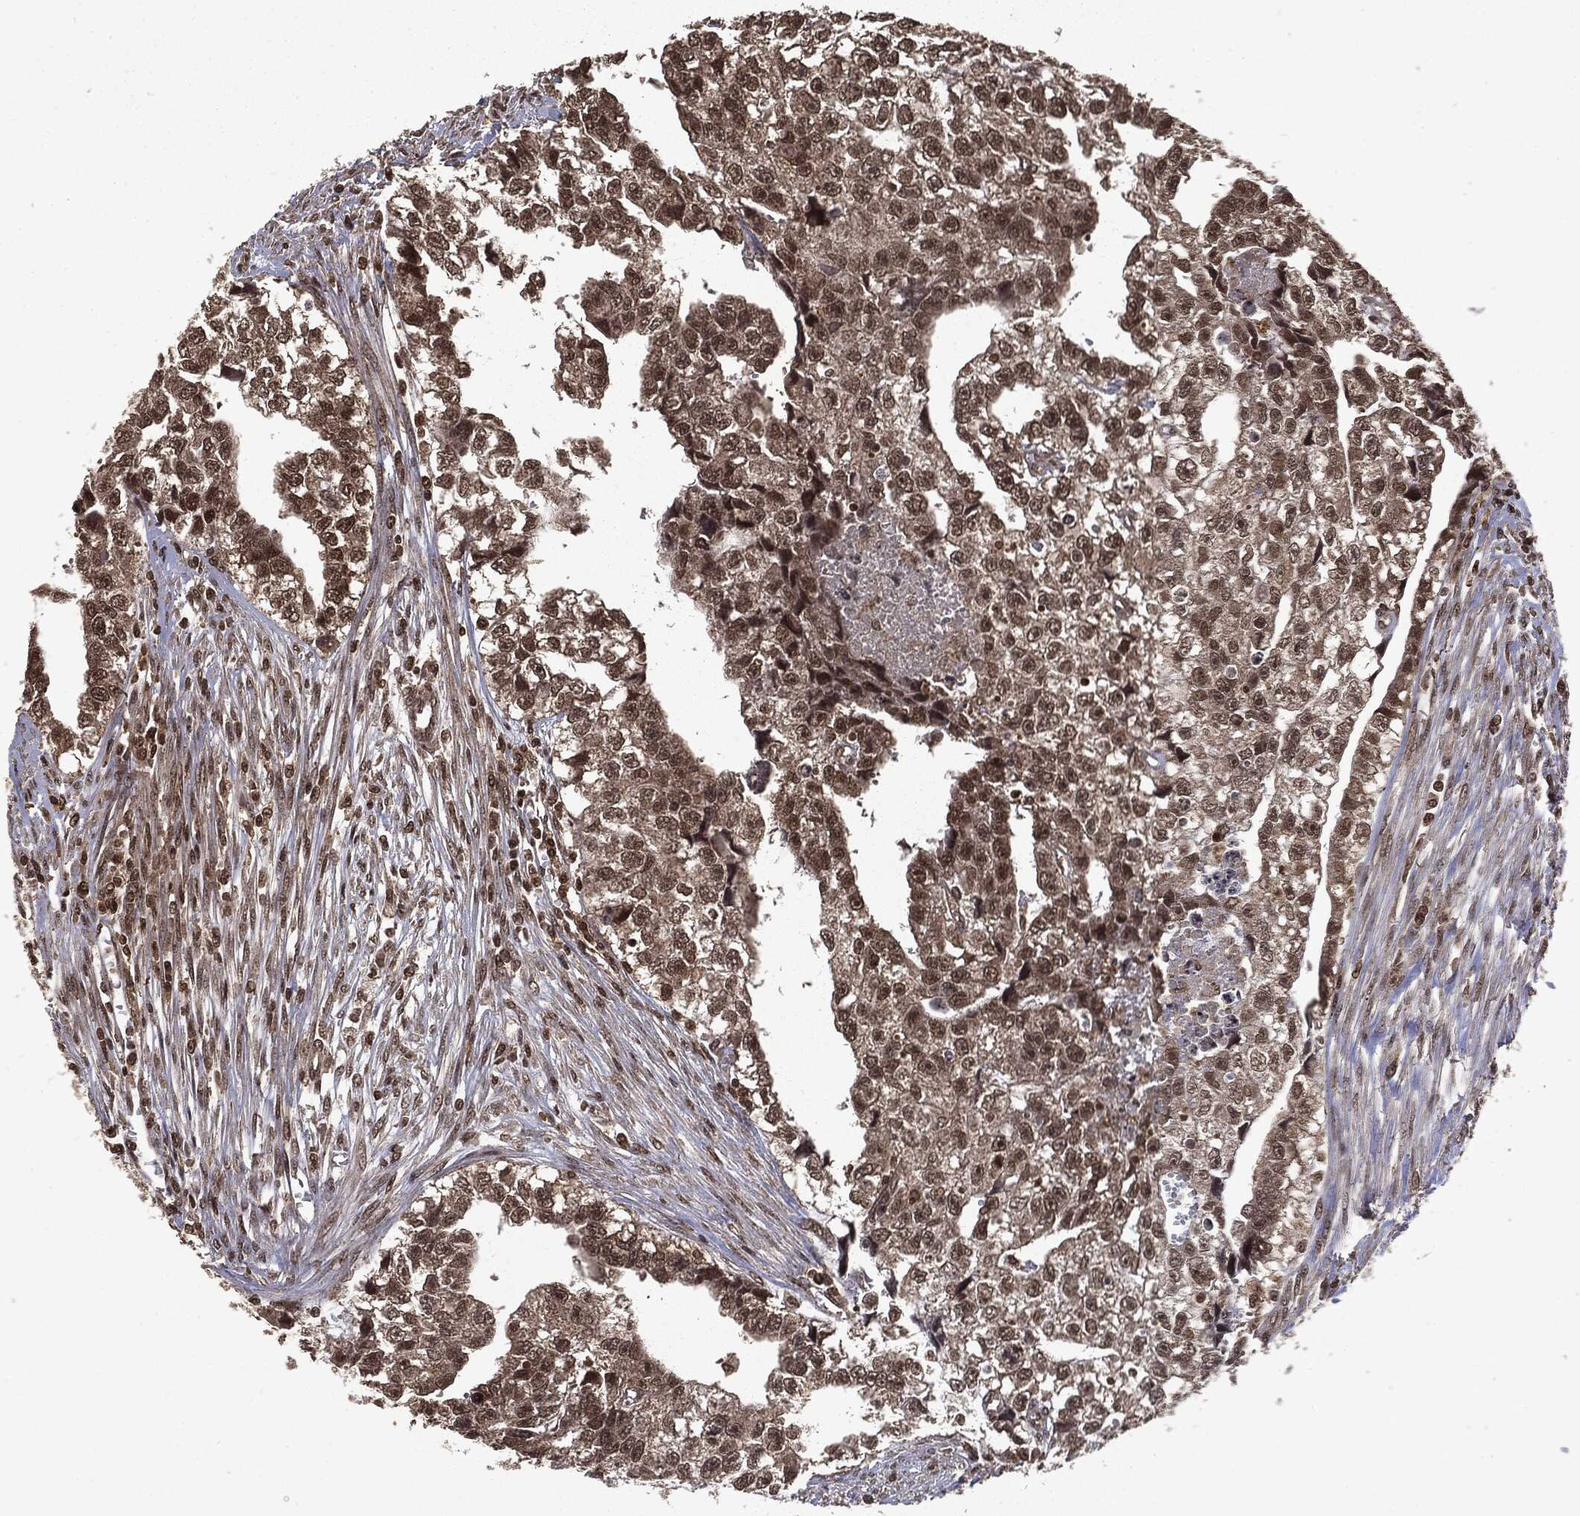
{"staining": {"intensity": "moderate", "quantity": "25%-75%", "location": "nuclear"}, "tissue": "testis cancer", "cell_type": "Tumor cells", "image_type": "cancer", "snomed": [{"axis": "morphology", "description": "Carcinoma, Embryonal, NOS"}, {"axis": "morphology", "description": "Teratoma, malignant, NOS"}, {"axis": "topography", "description": "Testis"}], "caption": "A medium amount of moderate nuclear expression is appreciated in about 25%-75% of tumor cells in testis cancer tissue. The protein of interest is stained brown, and the nuclei are stained in blue (DAB IHC with brightfield microscopy, high magnification).", "gene": "CTDP1", "patient": {"sex": "male", "age": 44}}